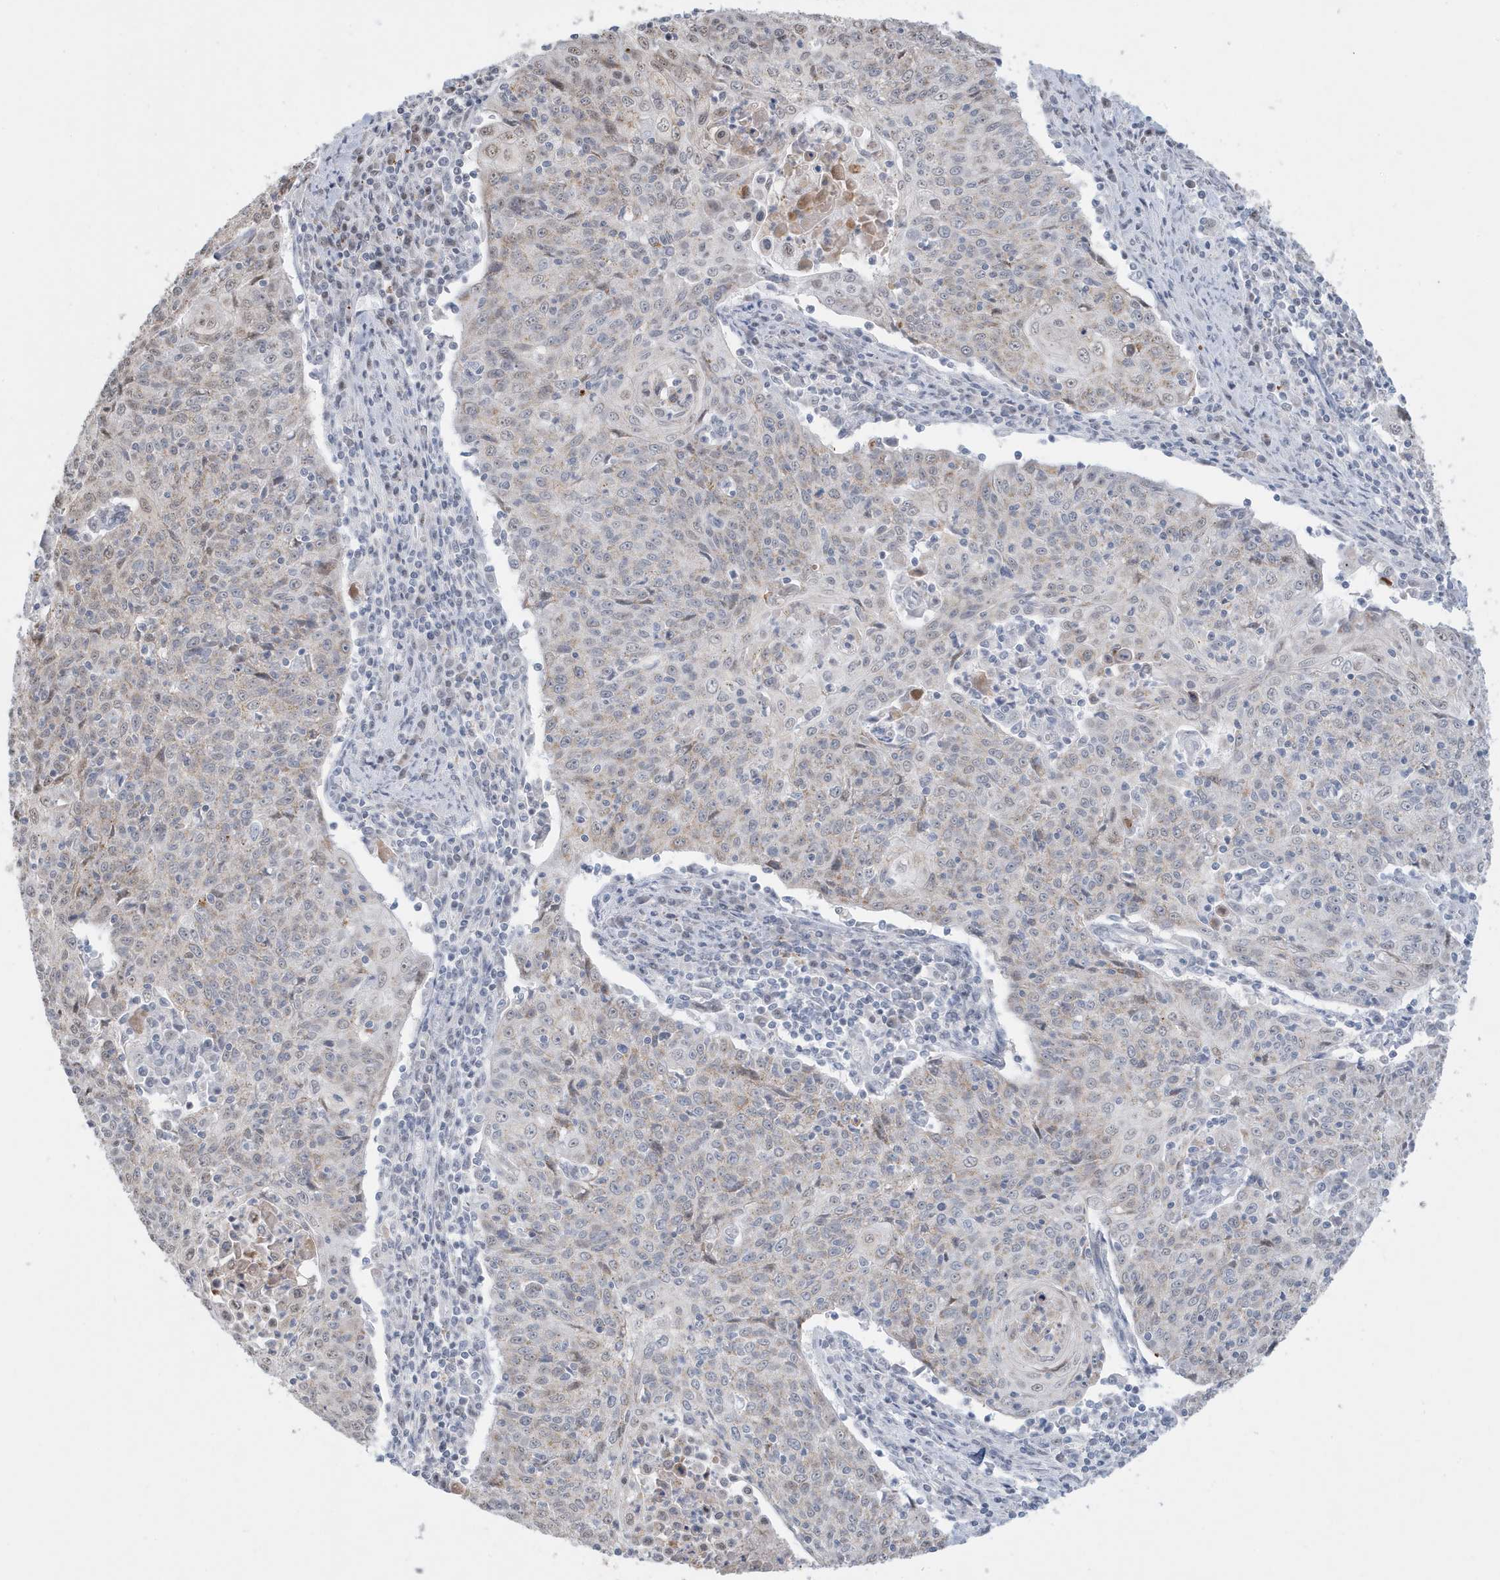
{"staining": {"intensity": "negative", "quantity": "none", "location": "none"}, "tissue": "cervical cancer", "cell_type": "Tumor cells", "image_type": "cancer", "snomed": [{"axis": "morphology", "description": "Squamous cell carcinoma, NOS"}, {"axis": "topography", "description": "Cervix"}], "caption": "This is a histopathology image of immunohistochemistry staining of cervical cancer (squamous cell carcinoma), which shows no expression in tumor cells. Brightfield microscopy of immunohistochemistry (IHC) stained with DAB (brown) and hematoxylin (blue), captured at high magnification.", "gene": "FNDC1", "patient": {"sex": "female", "age": 48}}